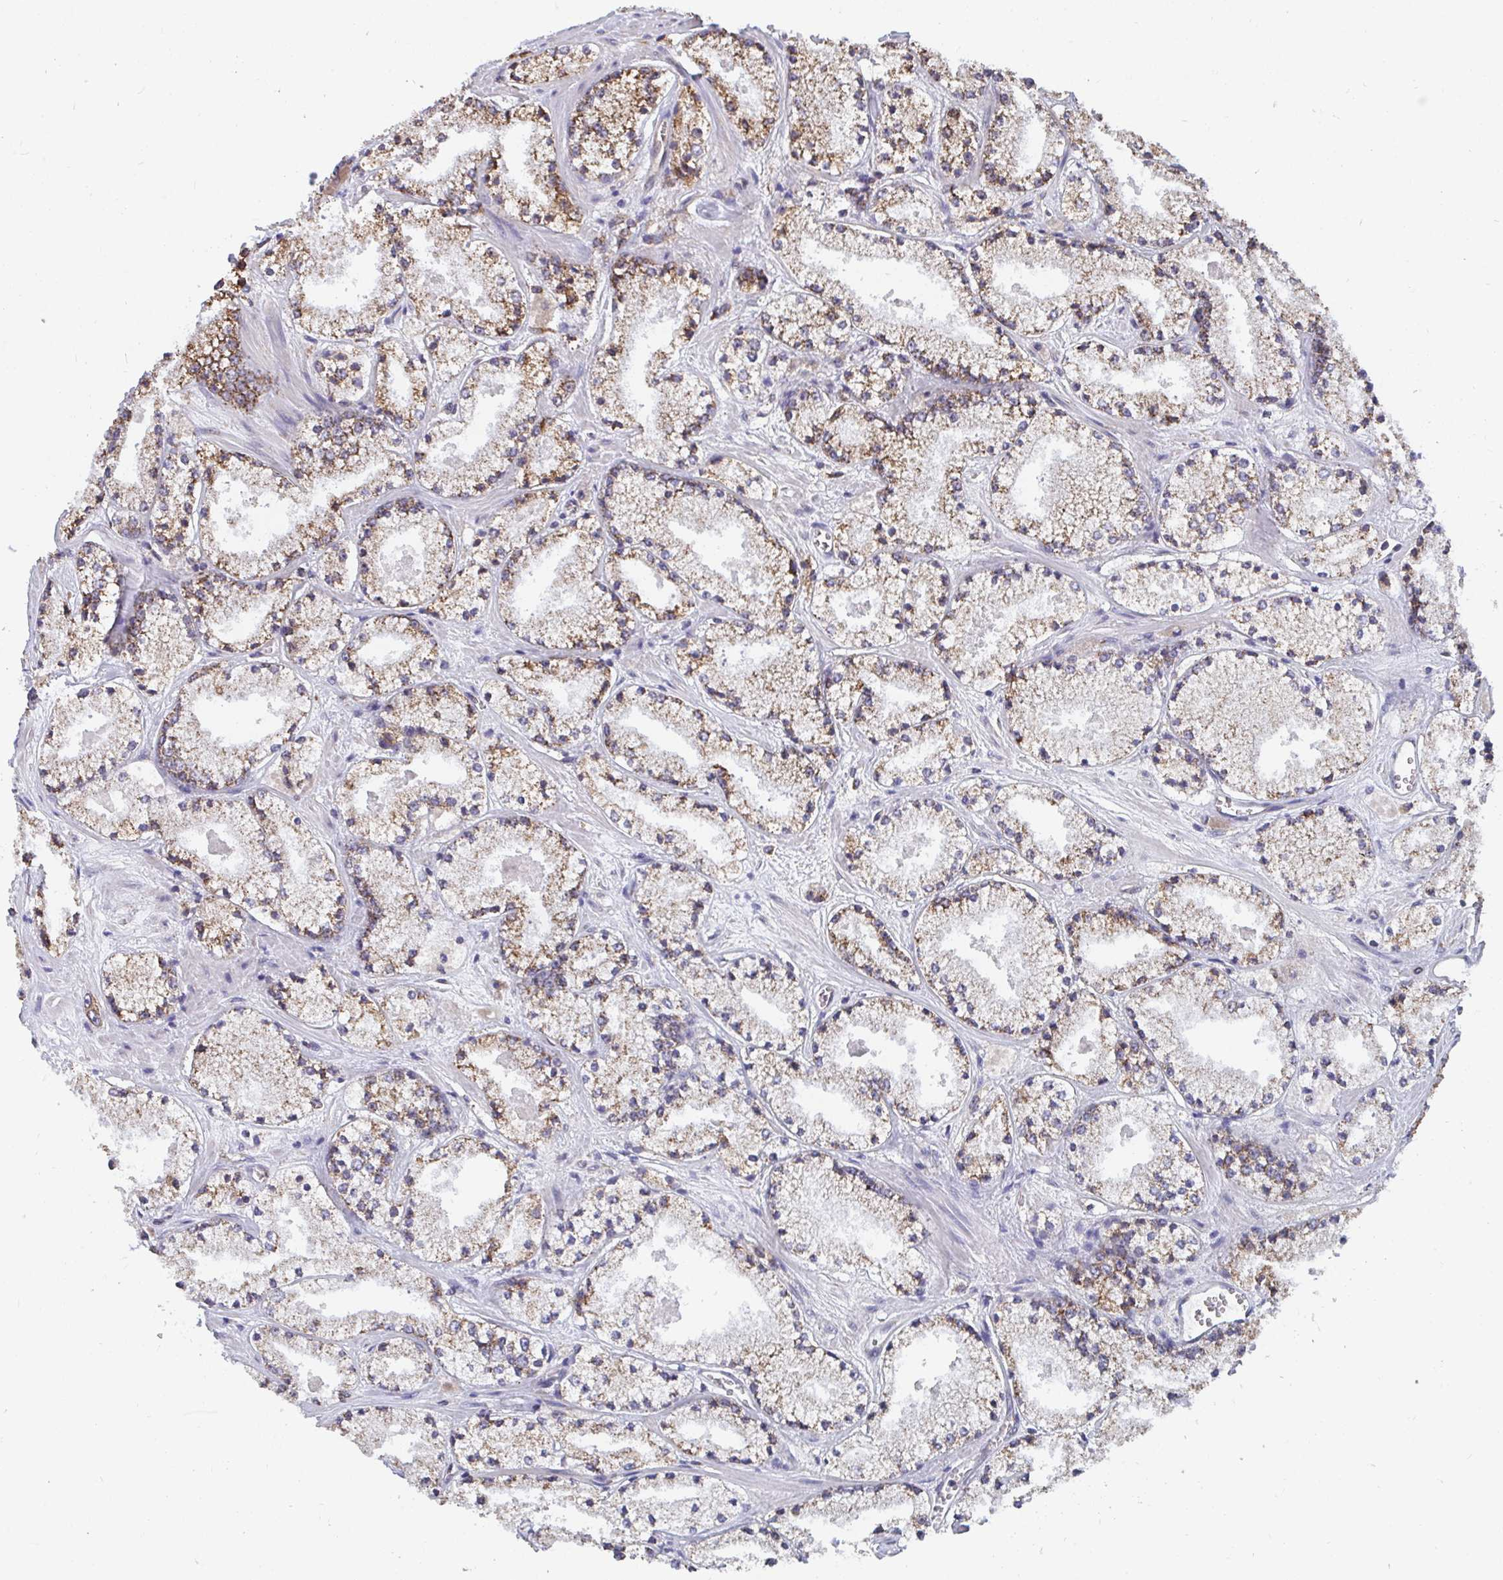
{"staining": {"intensity": "strong", "quantity": ">75%", "location": "cytoplasmic/membranous"}, "tissue": "prostate cancer", "cell_type": "Tumor cells", "image_type": "cancer", "snomed": [{"axis": "morphology", "description": "Adenocarcinoma, High grade"}, {"axis": "topography", "description": "Prostate"}], "caption": "Immunohistochemistry (IHC) staining of prostate cancer, which demonstrates high levels of strong cytoplasmic/membranous staining in about >75% of tumor cells indicating strong cytoplasmic/membranous protein positivity. The staining was performed using DAB (3,3'-diaminobenzidine) (brown) for protein detection and nuclei were counterstained in hematoxylin (blue).", "gene": "ELAVL1", "patient": {"sex": "male", "age": 63}}